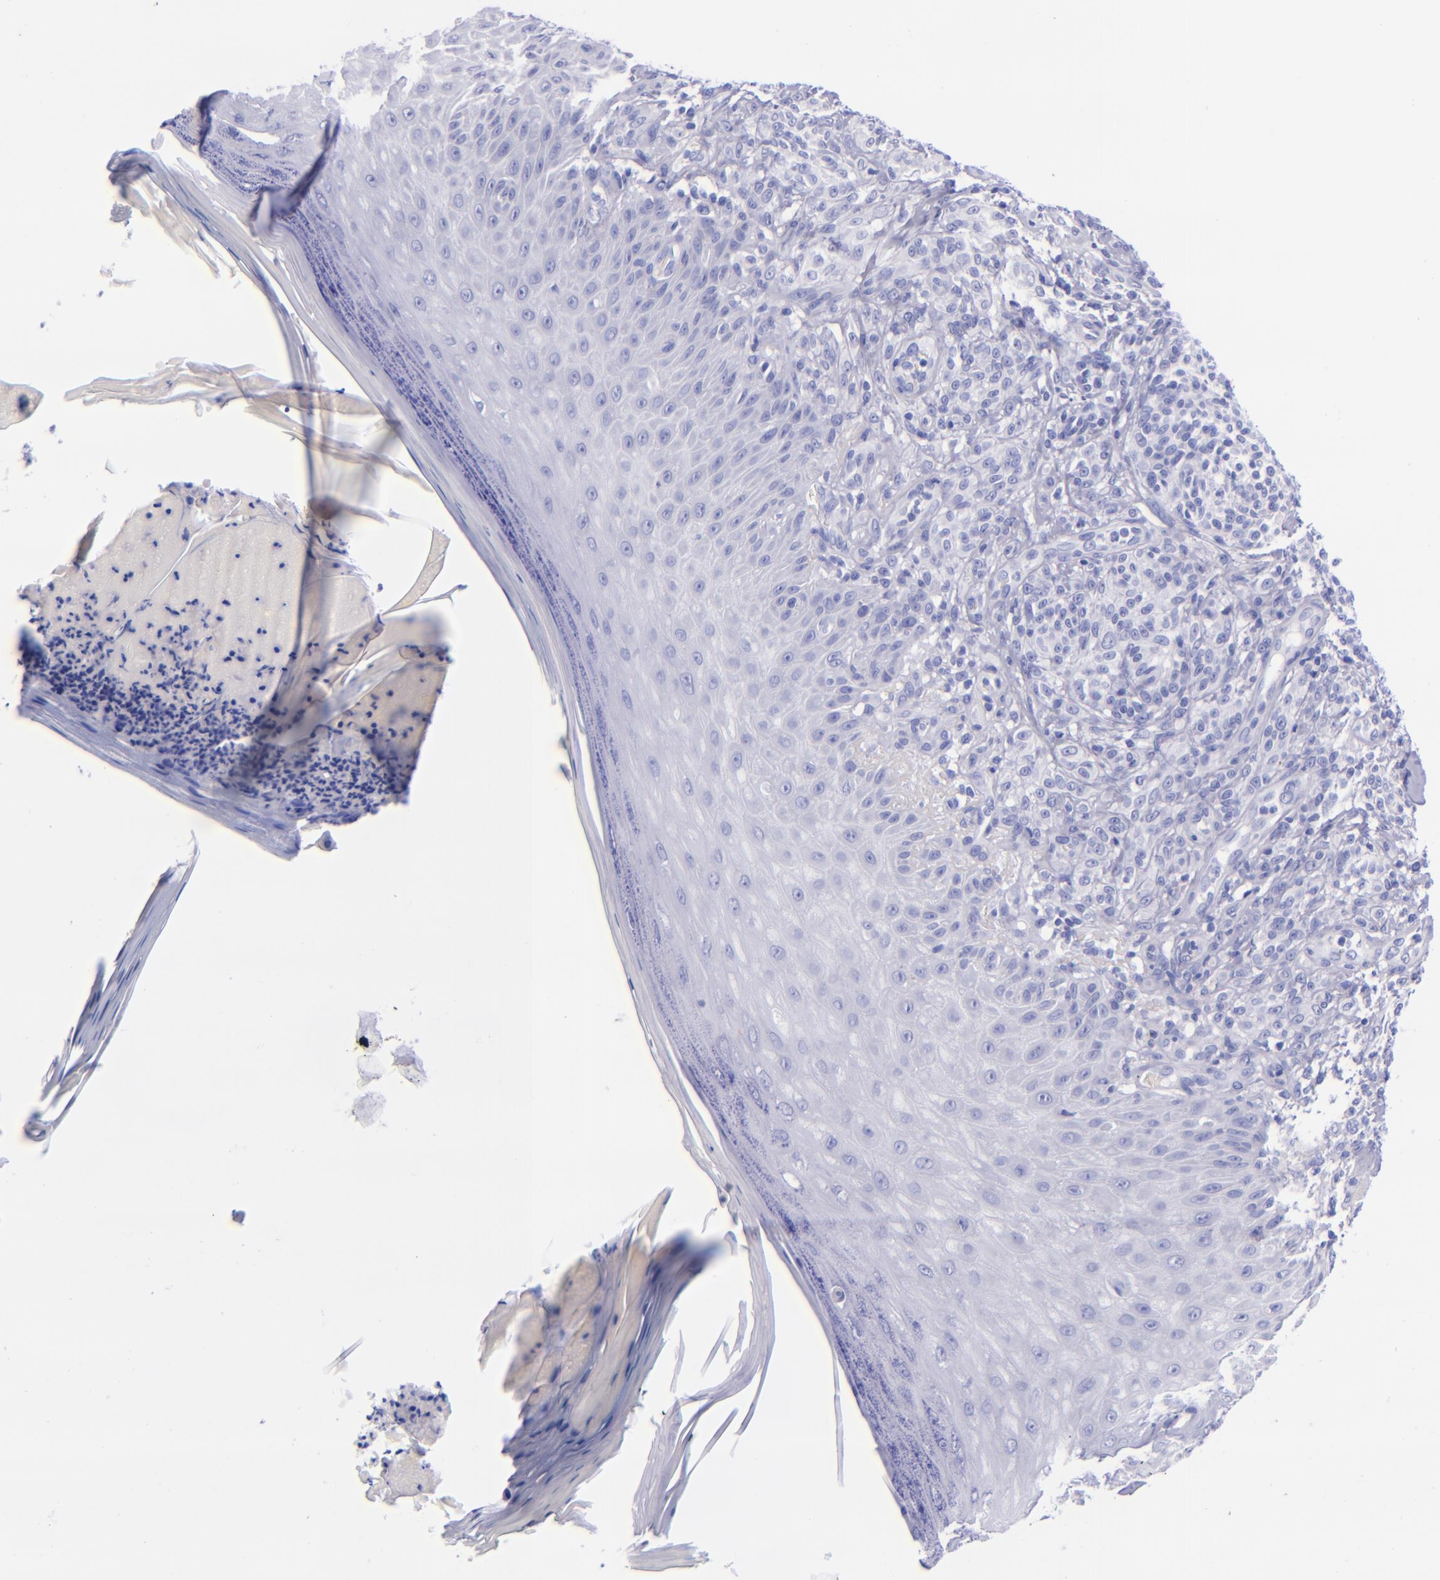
{"staining": {"intensity": "negative", "quantity": "none", "location": "none"}, "tissue": "melanoma", "cell_type": "Tumor cells", "image_type": "cancer", "snomed": [{"axis": "morphology", "description": "Malignant melanoma, NOS"}, {"axis": "topography", "description": "Skin"}], "caption": "An IHC micrograph of melanoma is shown. There is no staining in tumor cells of melanoma.", "gene": "LAG3", "patient": {"sex": "male", "age": 57}}